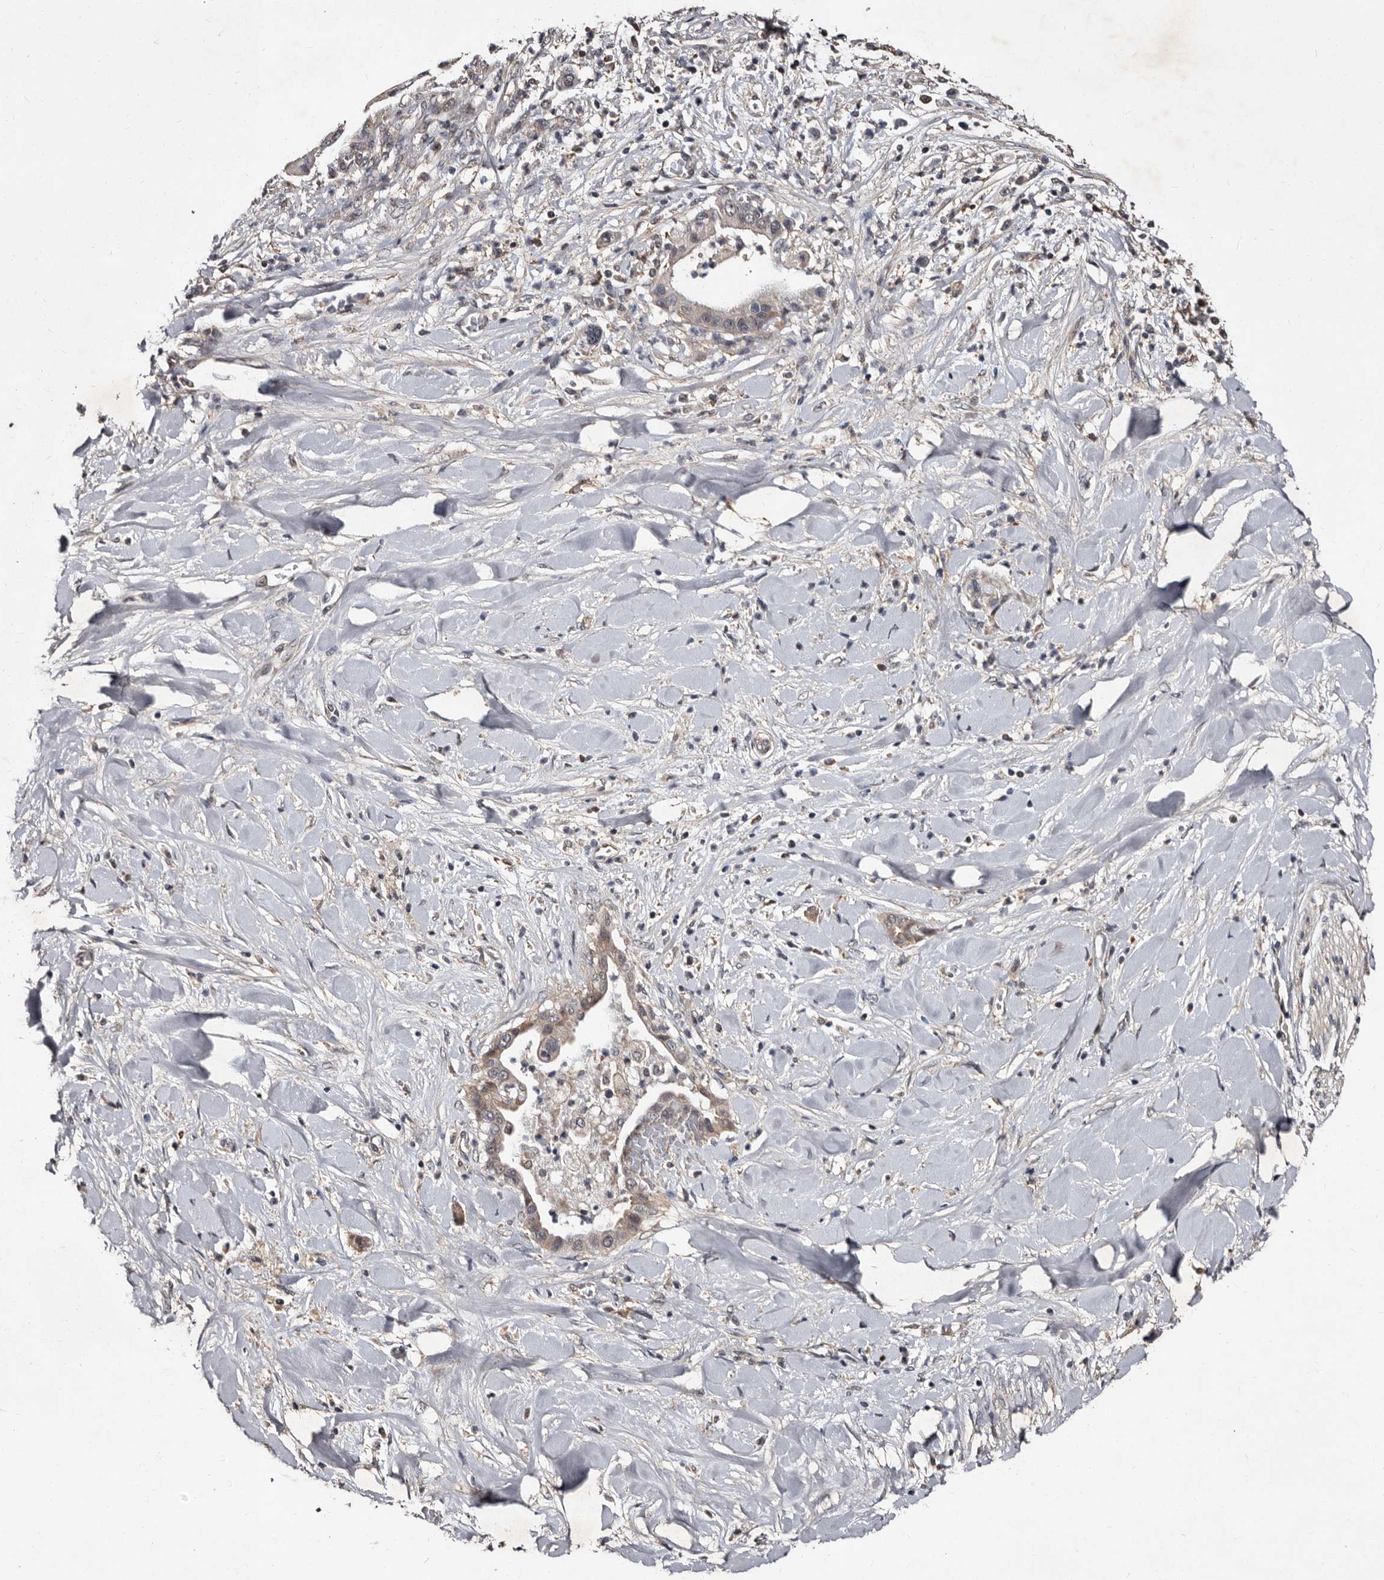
{"staining": {"intensity": "moderate", "quantity": "<25%", "location": "cytoplasmic/membranous"}, "tissue": "liver cancer", "cell_type": "Tumor cells", "image_type": "cancer", "snomed": [{"axis": "morphology", "description": "Cholangiocarcinoma"}, {"axis": "topography", "description": "Liver"}], "caption": "A brown stain shows moderate cytoplasmic/membranous positivity of a protein in liver cancer tumor cells. Immunohistochemistry stains the protein in brown and the nuclei are stained blue.", "gene": "MKRN3", "patient": {"sex": "female", "age": 54}}